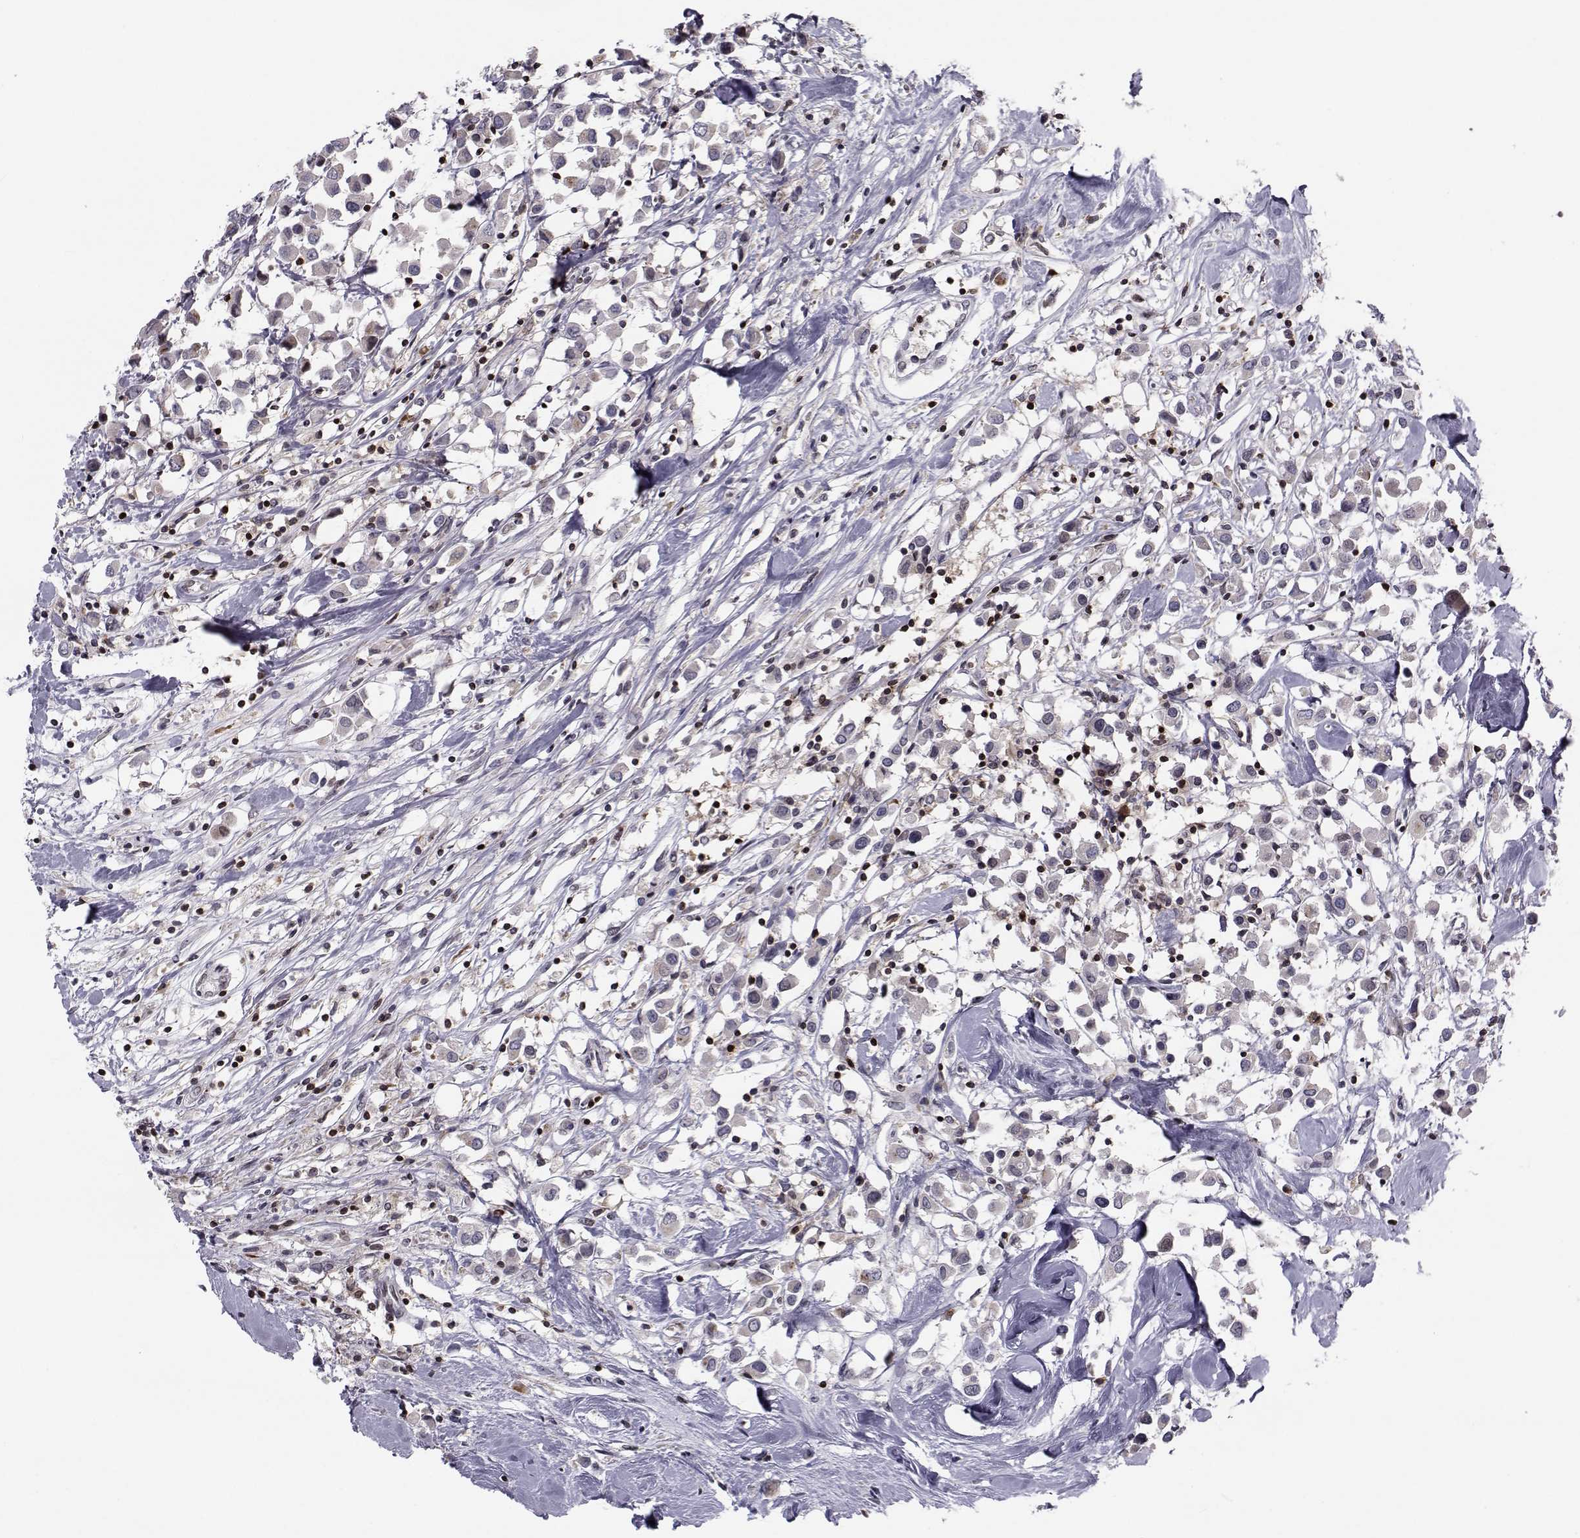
{"staining": {"intensity": "negative", "quantity": "none", "location": "none"}, "tissue": "breast cancer", "cell_type": "Tumor cells", "image_type": "cancer", "snomed": [{"axis": "morphology", "description": "Duct carcinoma"}, {"axis": "topography", "description": "Breast"}], "caption": "Immunohistochemical staining of breast cancer shows no significant staining in tumor cells.", "gene": "PCP4L1", "patient": {"sex": "female", "age": 61}}